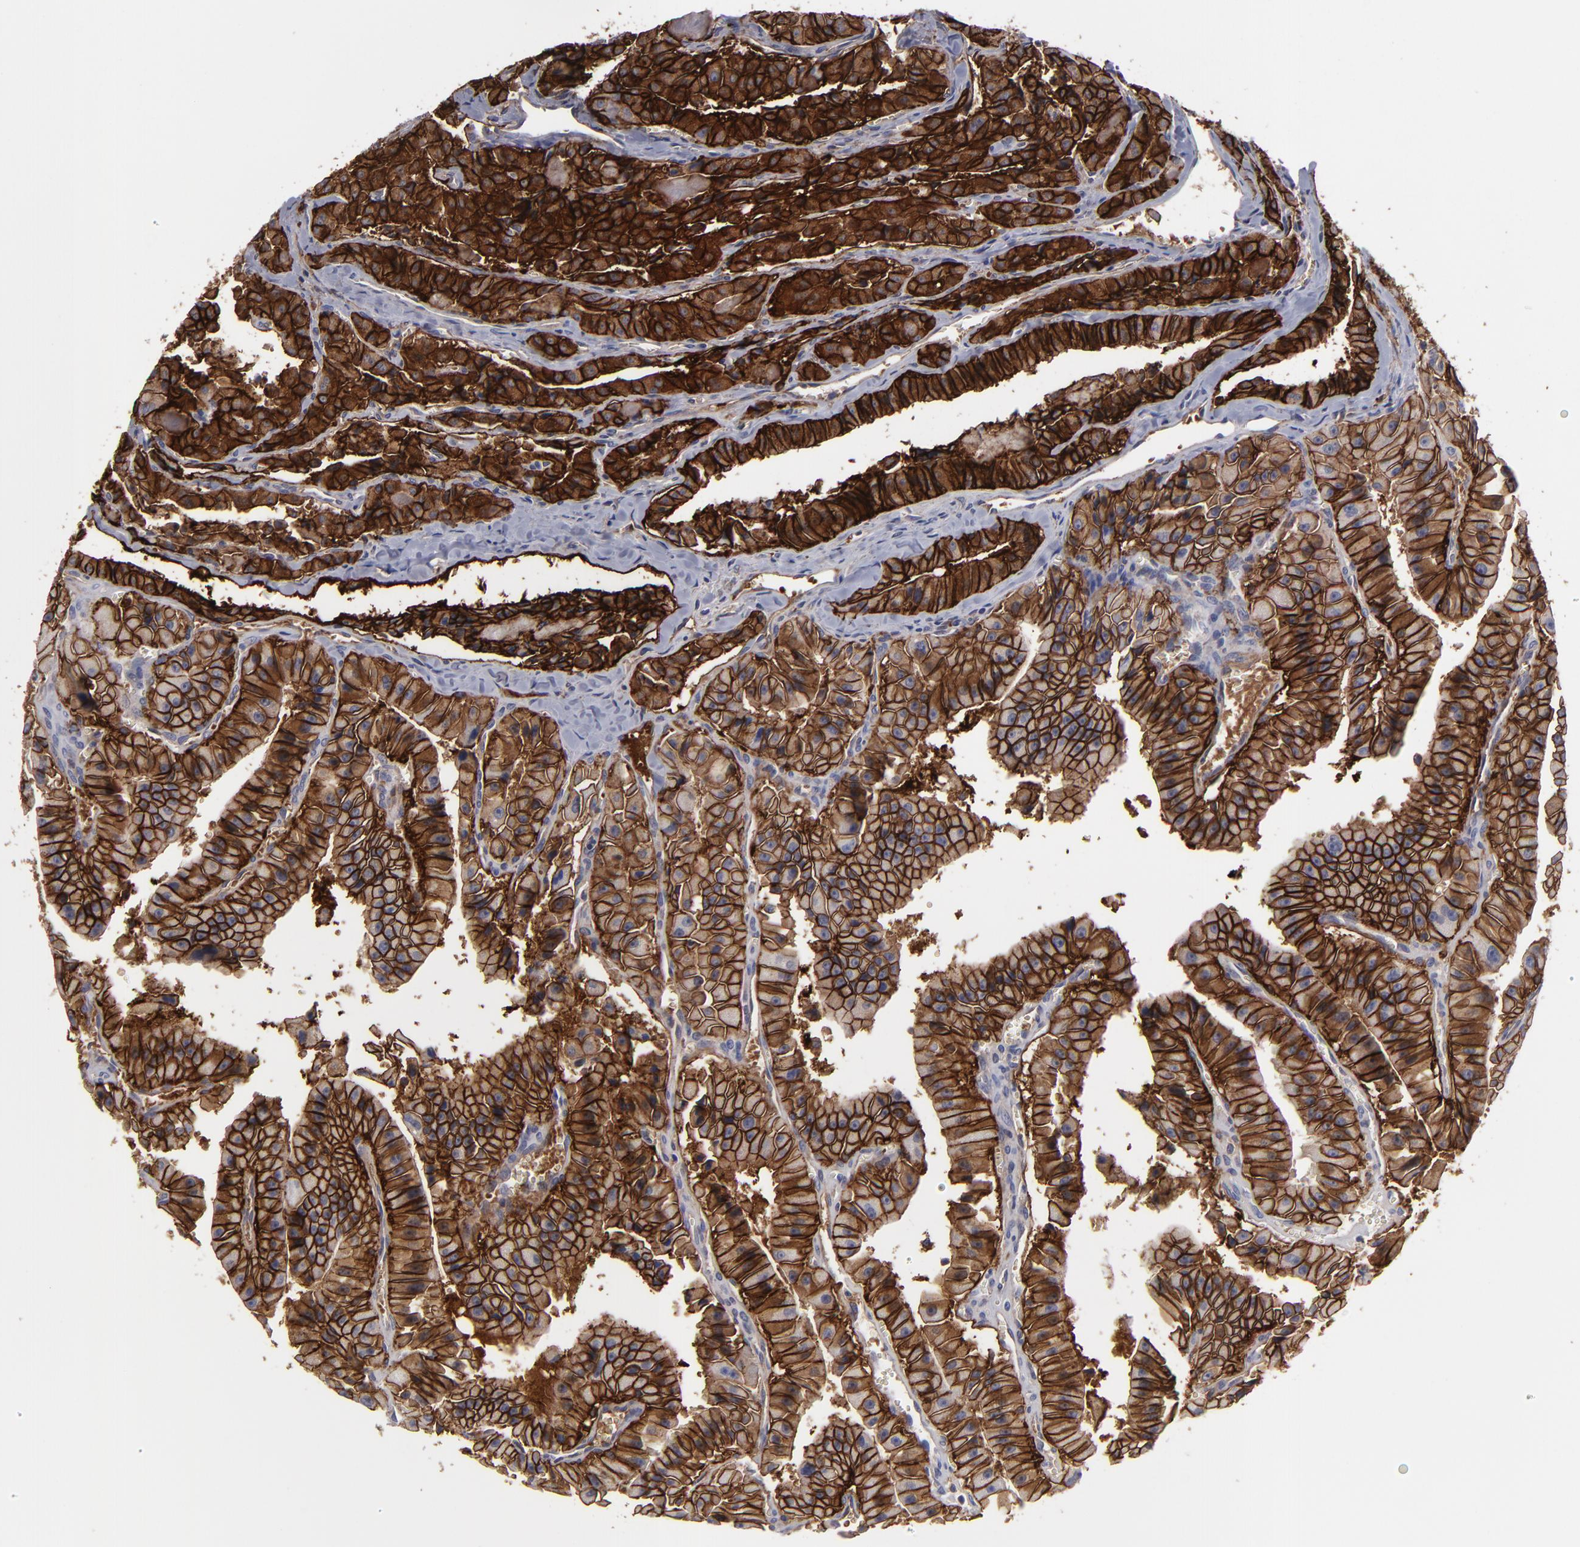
{"staining": {"intensity": "strong", "quantity": ">75%", "location": "cytoplasmic/membranous"}, "tissue": "thyroid cancer", "cell_type": "Tumor cells", "image_type": "cancer", "snomed": [{"axis": "morphology", "description": "Carcinoma, NOS"}, {"axis": "topography", "description": "Thyroid gland"}], "caption": "Immunohistochemistry of thyroid carcinoma shows high levels of strong cytoplasmic/membranous expression in approximately >75% of tumor cells. (DAB IHC, brown staining for protein, blue staining for nuclei).", "gene": "ALCAM", "patient": {"sex": "male", "age": 76}}